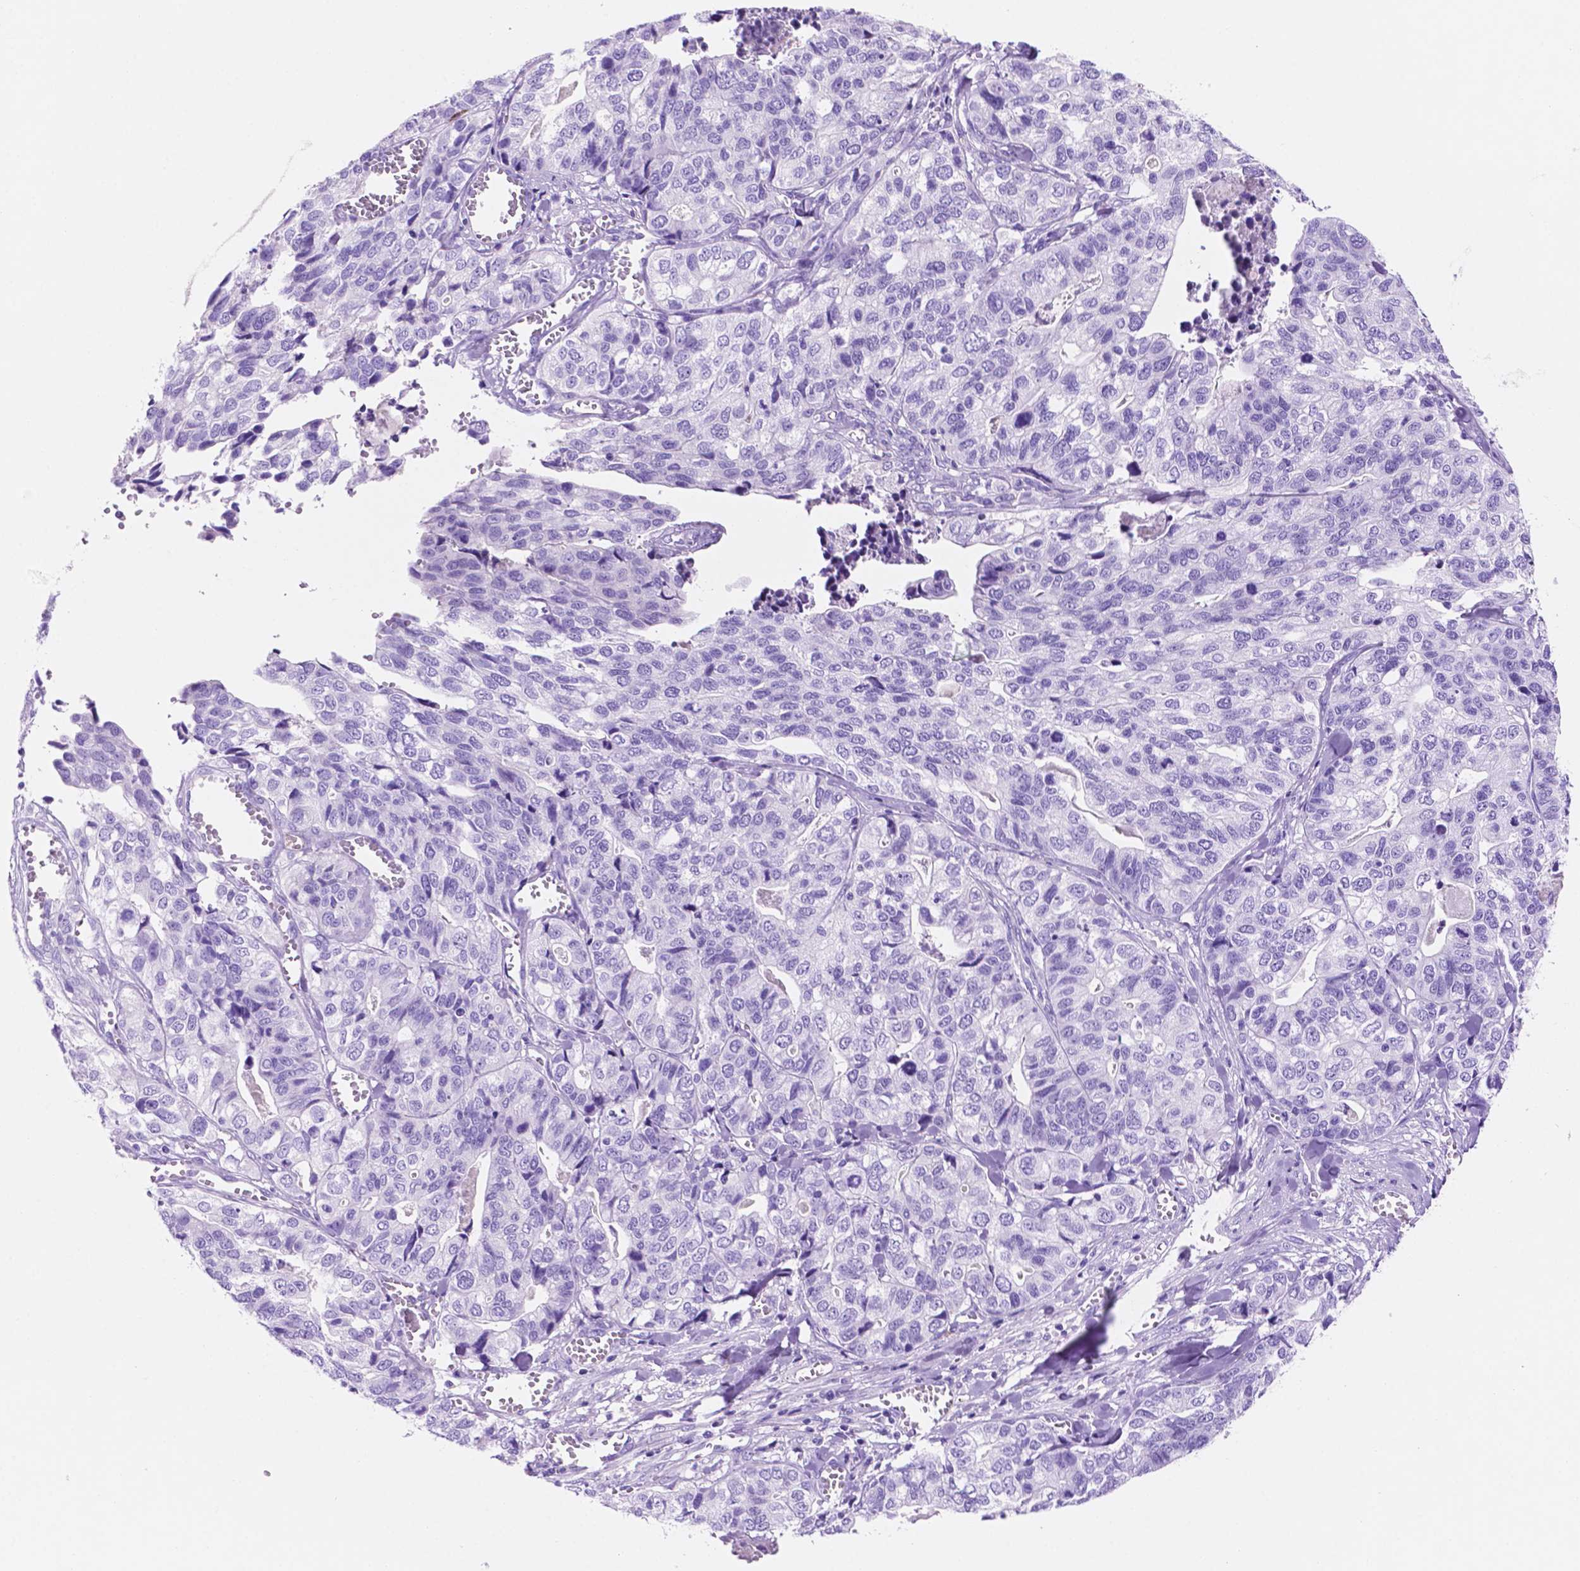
{"staining": {"intensity": "negative", "quantity": "none", "location": "none"}, "tissue": "stomach cancer", "cell_type": "Tumor cells", "image_type": "cancer", "snomed": [{"axis": "morphology", "description": "Adenocarcinoma, NOS"}, {"axis": "topography", "description": "Stomach, upper"}], "caption": "IHC histopathology image of neoplastic tissue: stomach cancer stained with DAB (3,3'-diaminobenzidine) reveals no significant protein expression in tumor cells.", "gene": "FOXB2", "patient": {"sex": "female", "age": 67}}